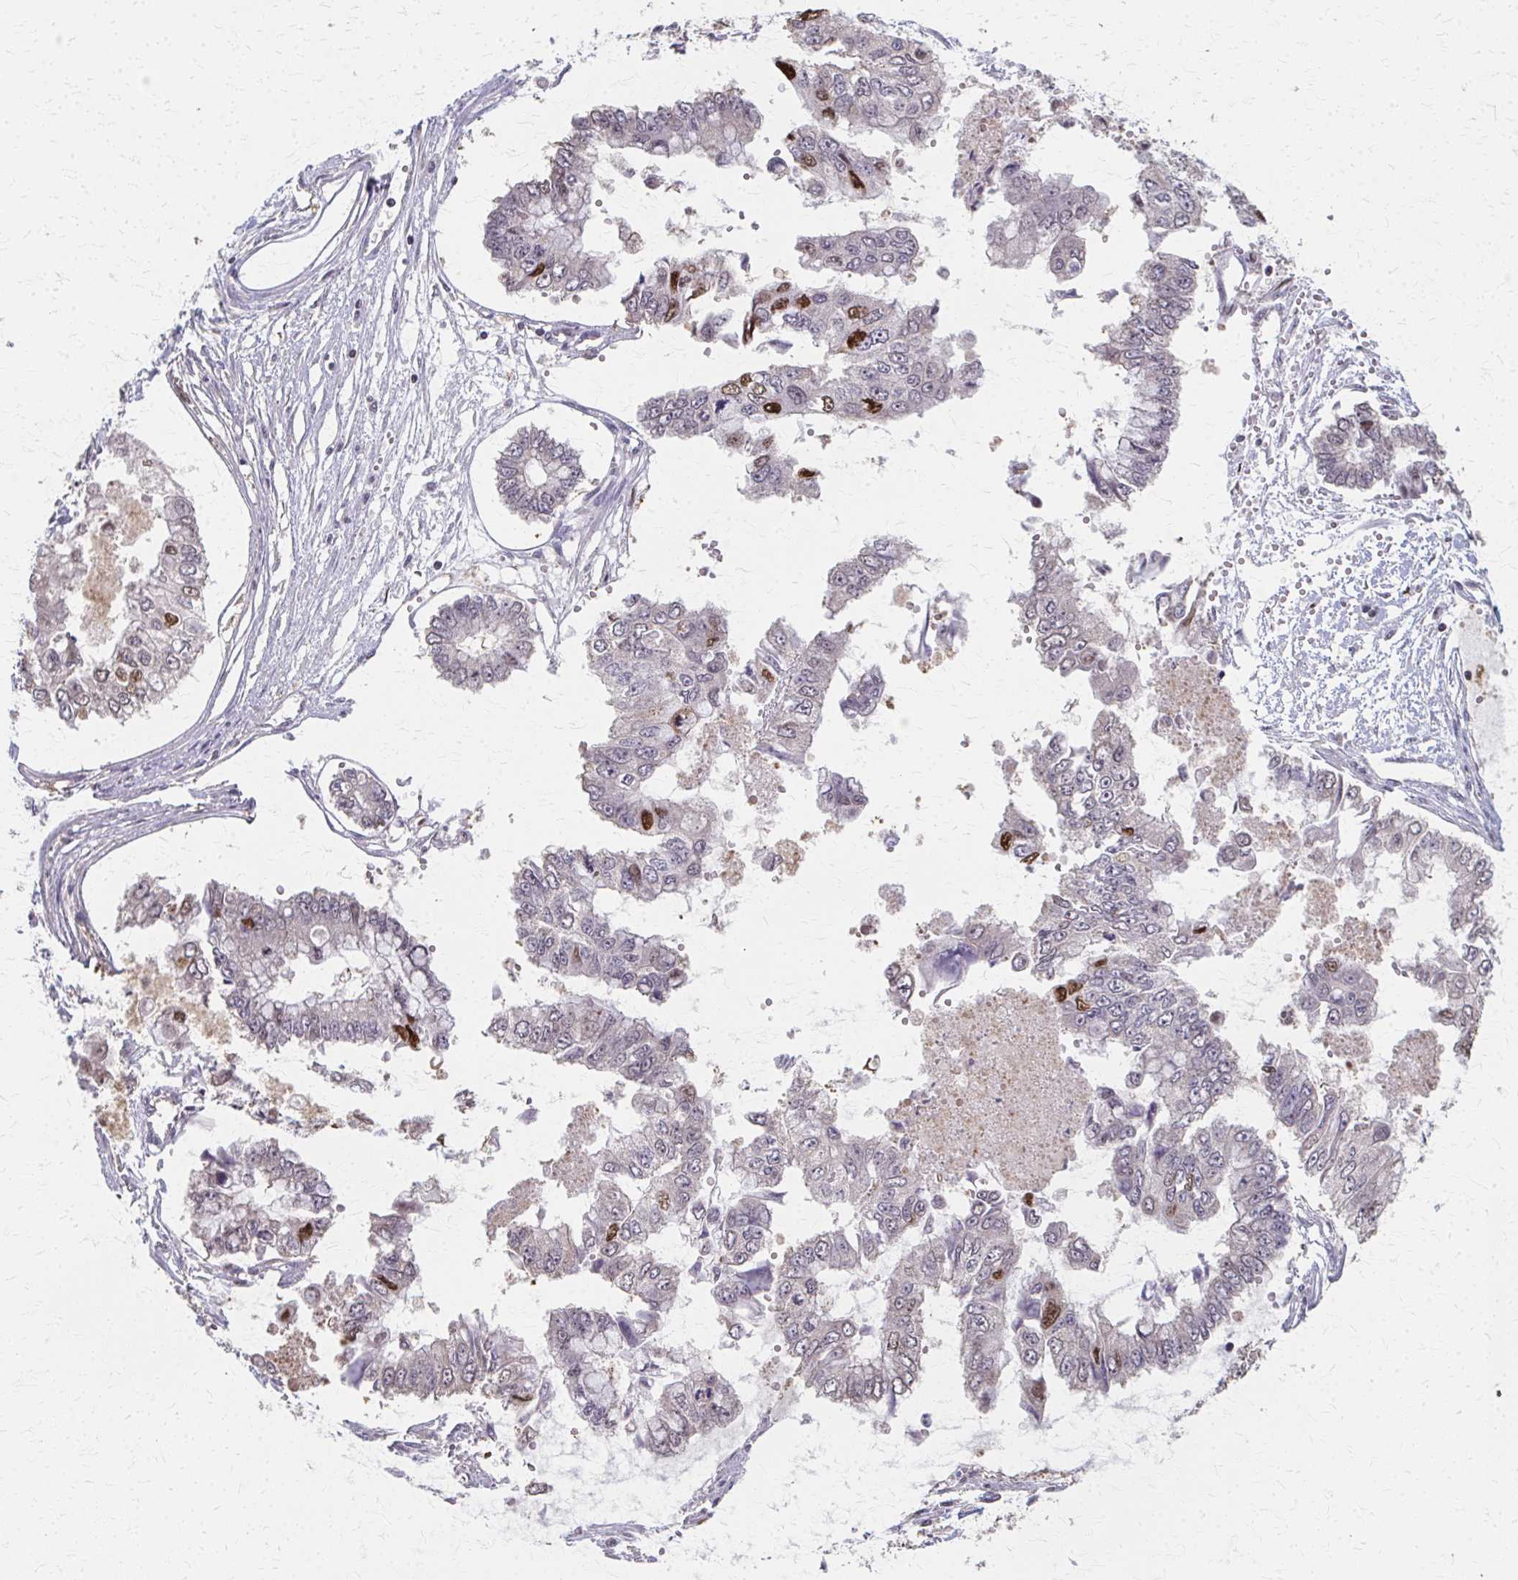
{"staining": {"intensity": "moderate", "quantity": "<25%", "location": "nuclear"}, "tissue": "ovarian cancer", "cell_type": "Tumor cells", "image_type": "cancer", "snomed": [{"axis": "morphology", "description": "Cystadenocarcinoma, mucinous, NOS"}, {"axis": "topography", "description": "Ovary"}], "caption": "Ovarian cancer (mucinous cystadenocarcinoma) stained for a protein (brown) demonstrates moderate nuclear positive staining in approximately <25% of tumor cells.", "gene": "RABGAP1L", "patient": {"sex": "female", "age": 72}}